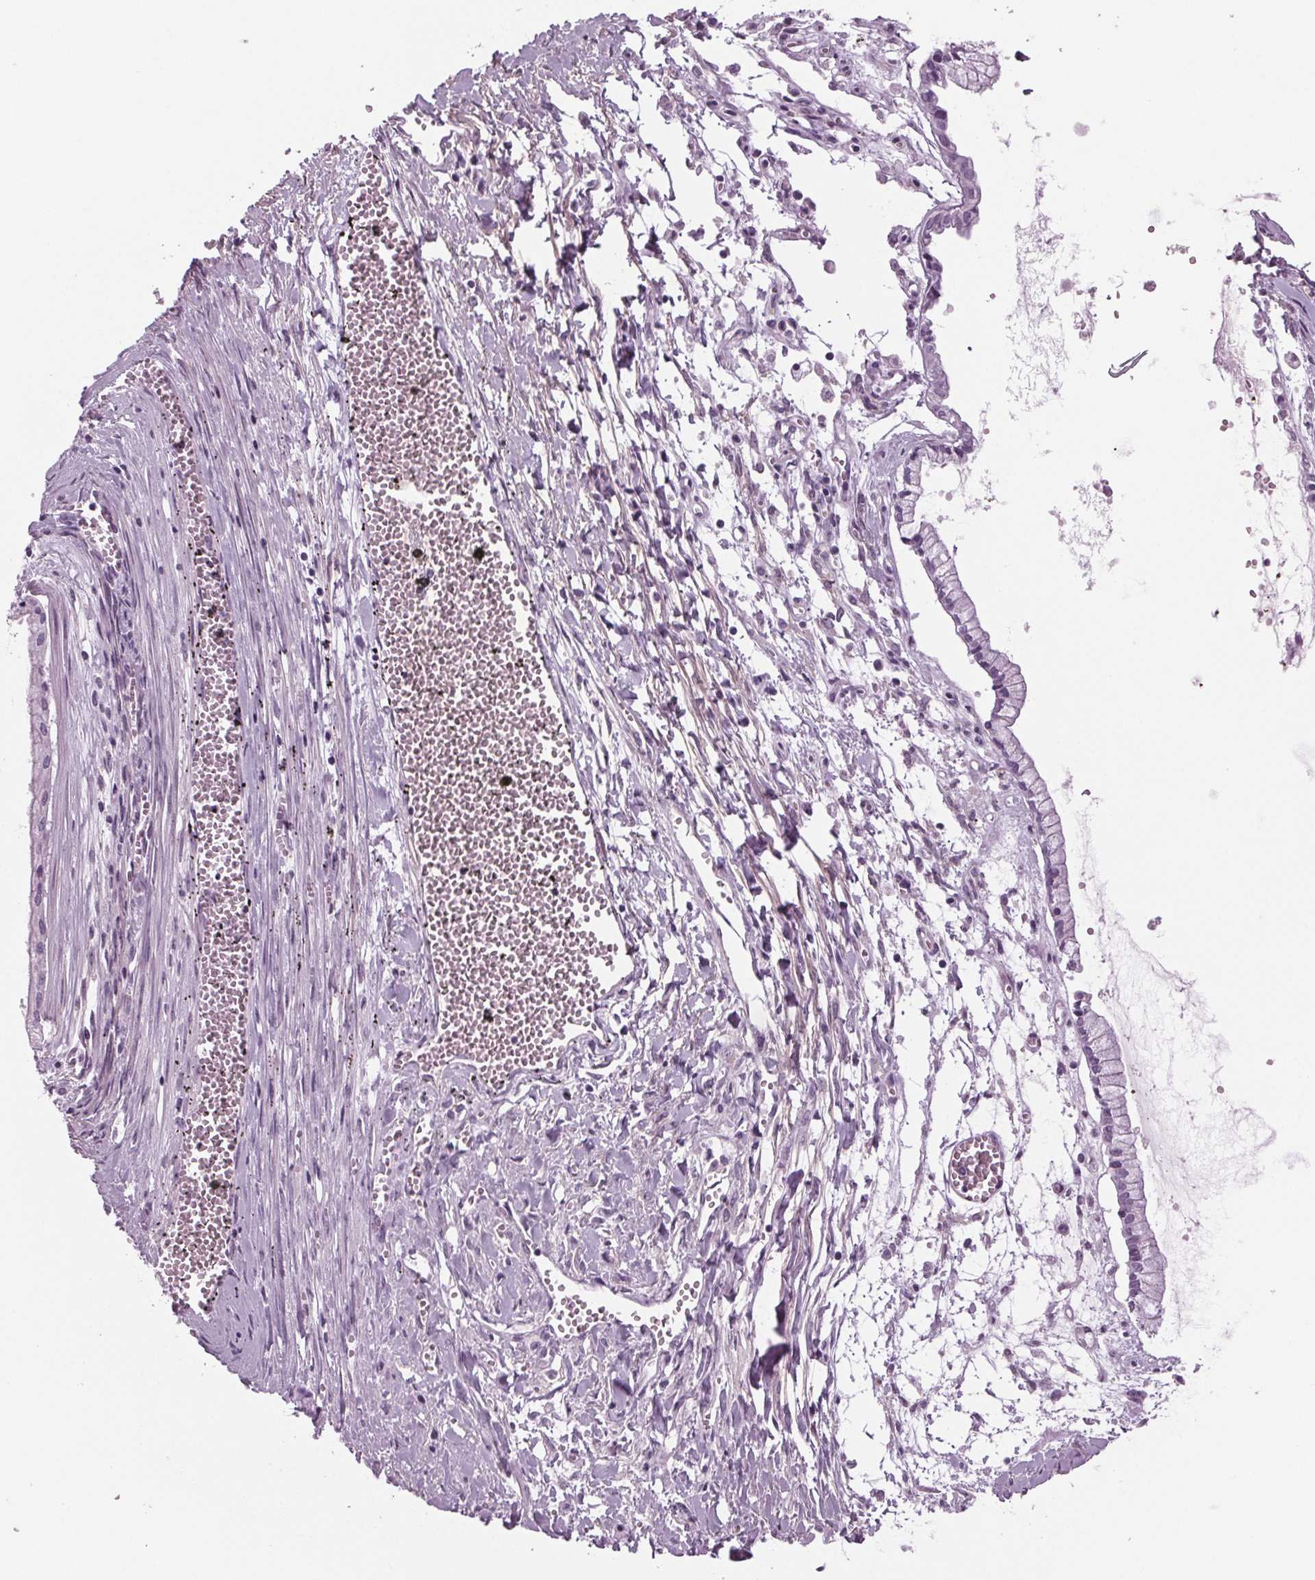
{"staining": {"intensity": "negative", "quantity": "none", "location": "none"}, "tissue": "ovarian cancer", "cell_type": "Tumor cells", "image_type": "cancer", "snomed": [{"axis": "morphology", "description": "Cystadenocarcinoma, mucinous, NOS"}, {"axis": "topography", "description": "Ovary"}], "caption": "This is an IHC photomicrograph of human ovarian cancer (mucinous cystadenocarcinoma). There is no staining in tumor cells.", "gene": "BHLHE22", "patient": {"sex": "female", "age": 67}}